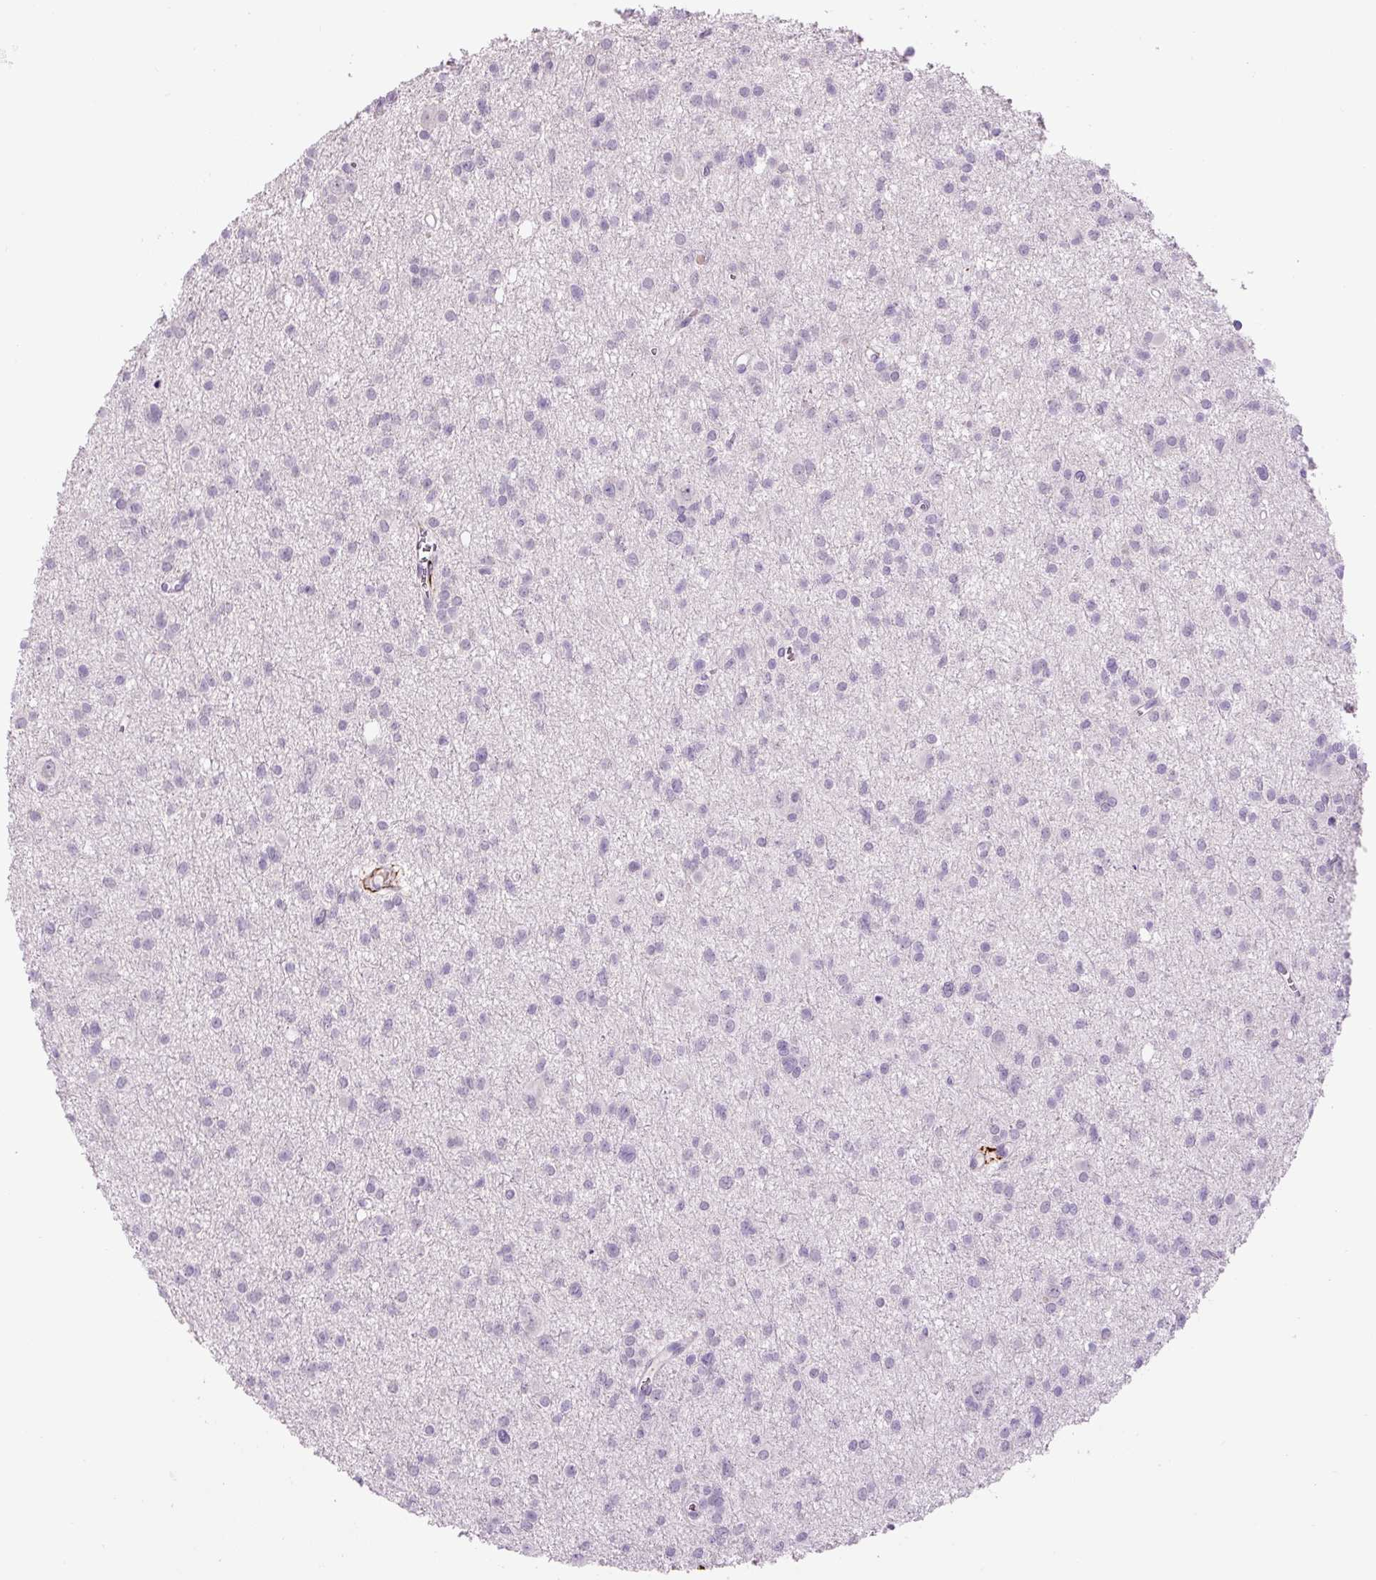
{"staining": {"intensity": "negative", "quantity": "none", "location": "none"}, "tissue": "glioma", "cell_type": "Tumor cells", "image_type": "cancer", "snomed": [{"axis": "morphology", "description": "Glioma, malignant, High grade"}, {"axis": "topography", "description": "Brain"}], "caption": "Tumor cells show no significant protein expression in malignant glioma (high-grade).", "gene": "FBN1", "patient": {"sex": "male", "age": 23}}